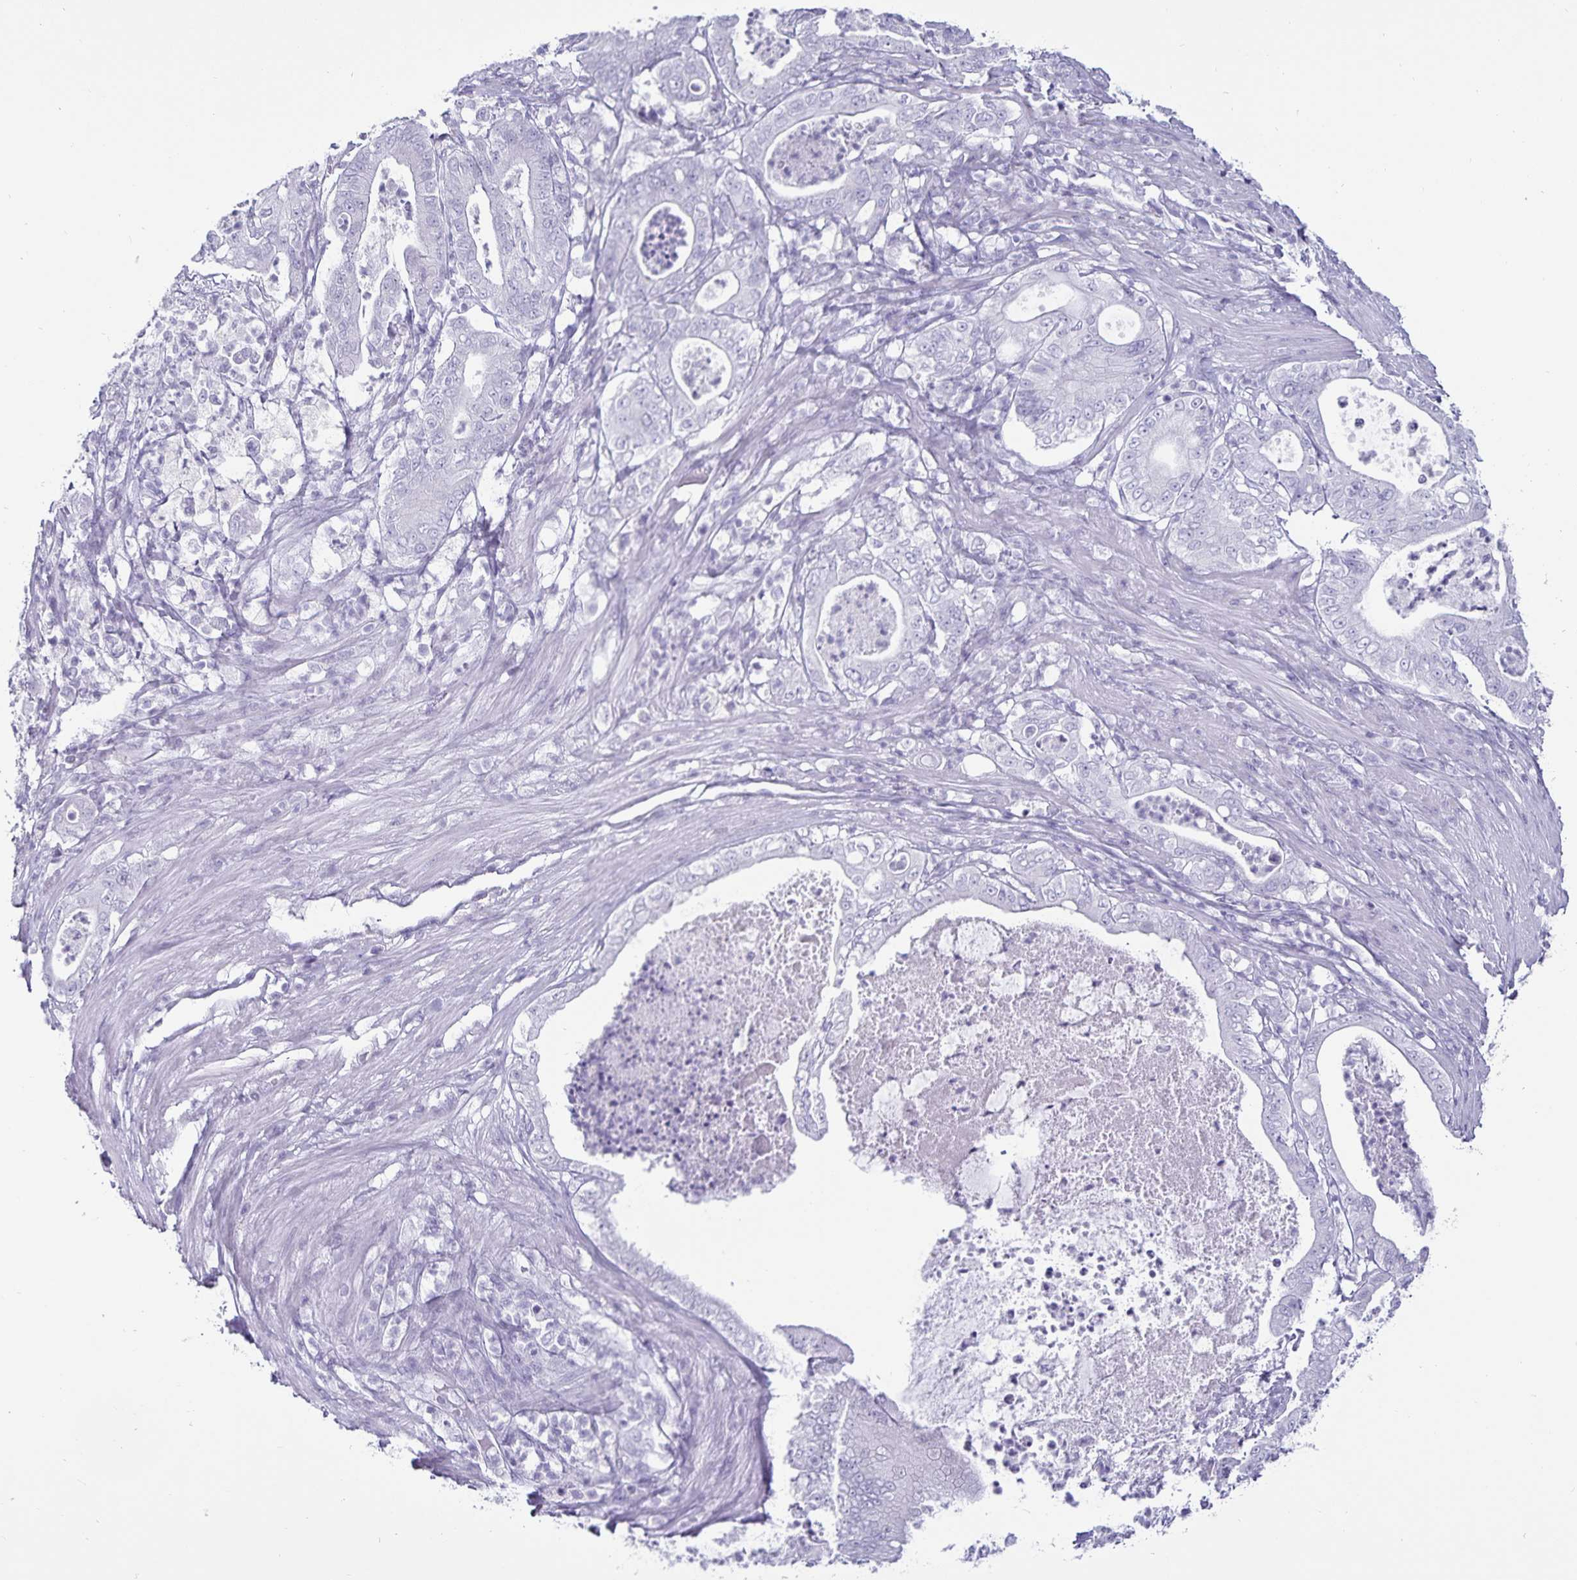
{"staining": {"intensity": "negative", "quantity": "none", "location": "none"}, "tissue": "pancreatic cancer", "cell_type": "Tumor cells", "image_type": "cancer", "snomed": [{"axis": "morphology", "description": "Adenocarcinoma, NOS"}, {"axis": "topography", "description": "Pancreas"}], "caption": "High power microscopy histopathology image of an immunohistochemistry image of pancreatic cancer, revealing no significant positivity in tumor cells.", "gene": "DEFA6", "patient": {"sex": "male", "age": 71}}